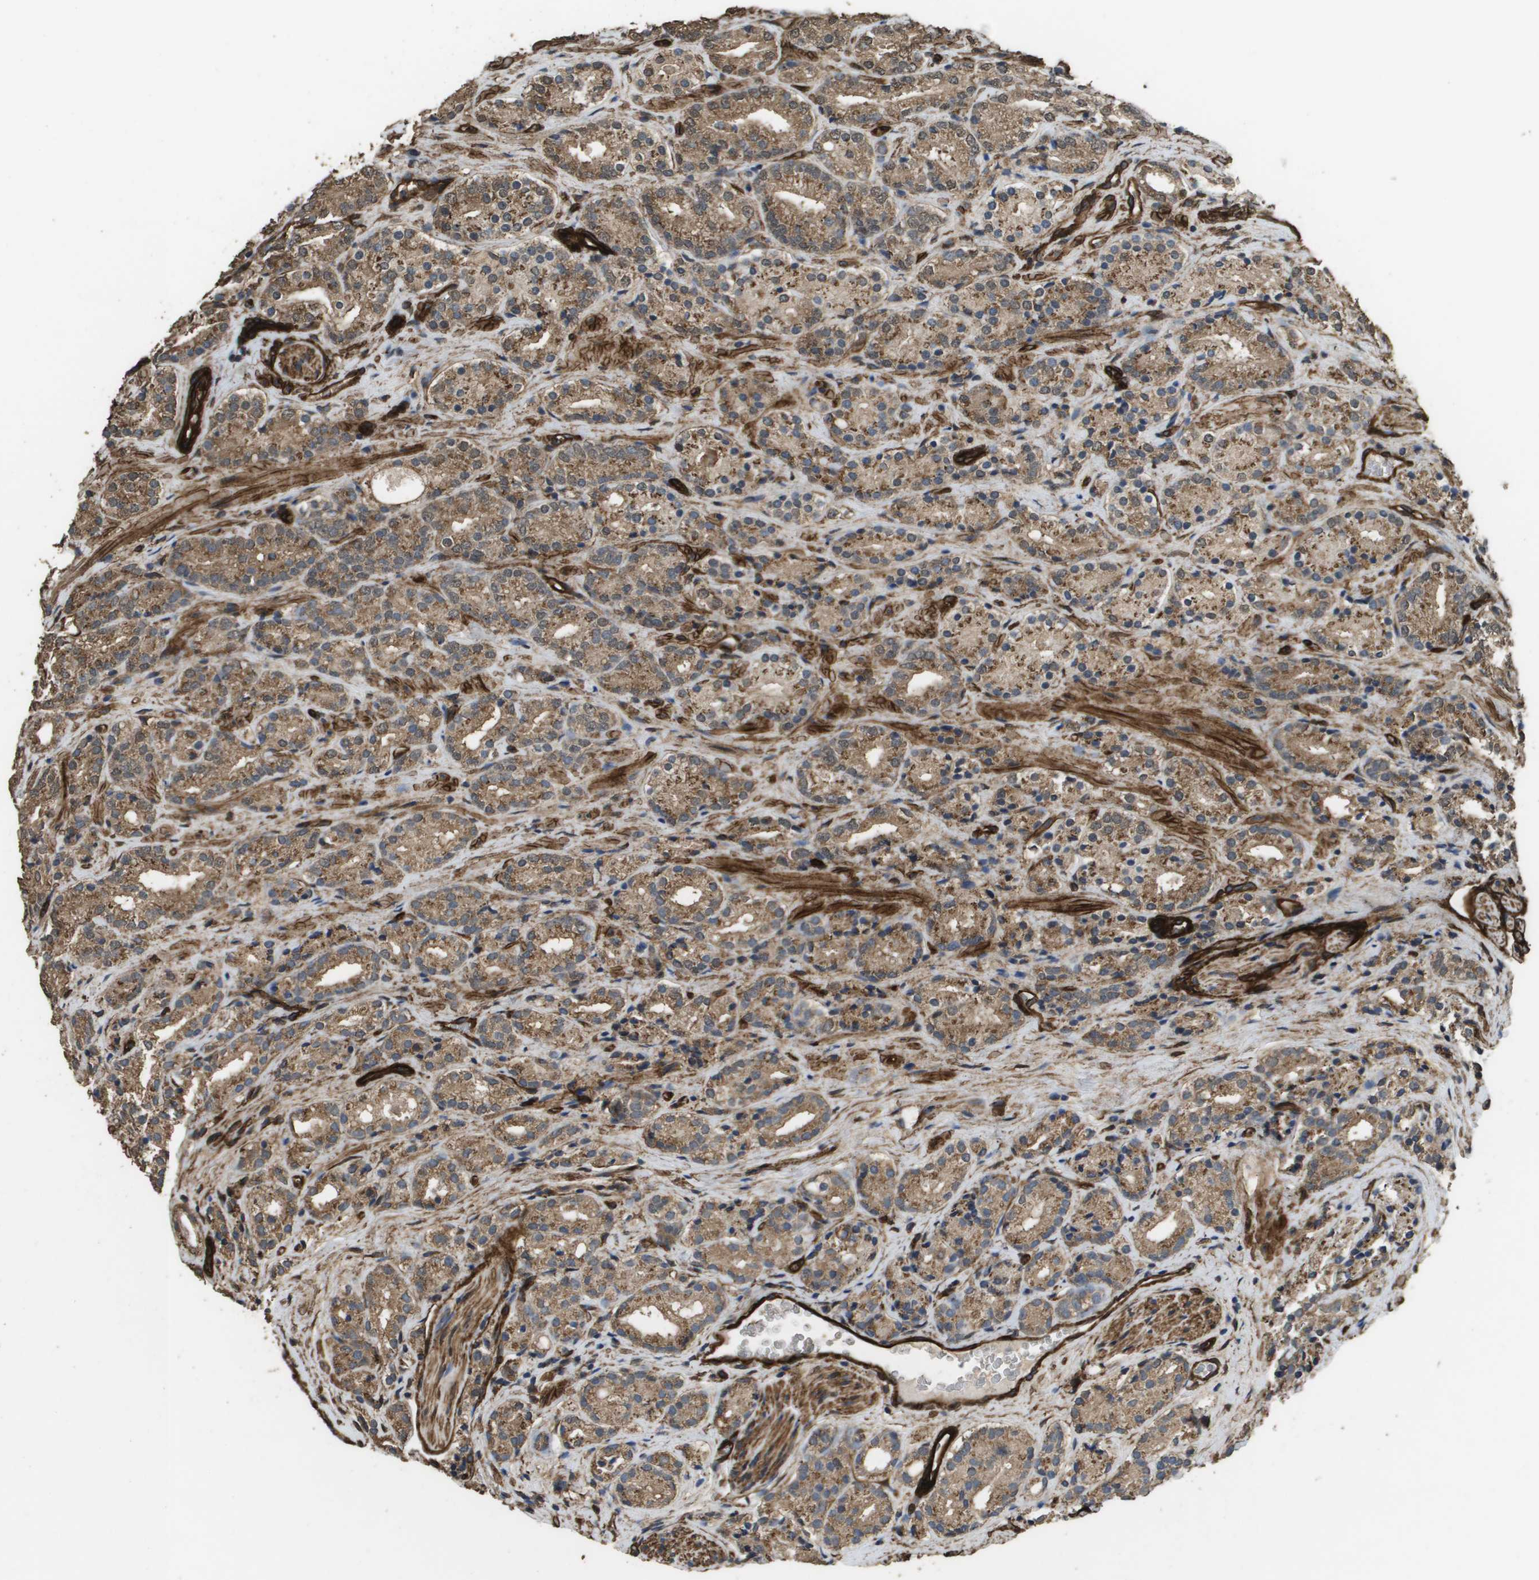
{"staining": {"intensity": "moderate", "quantity": ">75%", "location": "cytoplasmic/membranous,nuclear"}, "tissue": "prostate cancer", "cell_type": "Tumor cells", "image_type": "cancer", "snomed": [{"axis": "morphology", "description": "Adenocarcinoma, High grade"}, {"axis": "topography", "description": "Prostate"}], "caption": "Moderate cytoplasmic/membranous and nuclear positivity for a protein is present in approximately >75% of tumor cells of prostate high-grade adenocarcinoma using immunohistochemistry.", "gene": "AAMP", "patient": {"sex": "male", "age": 71}}